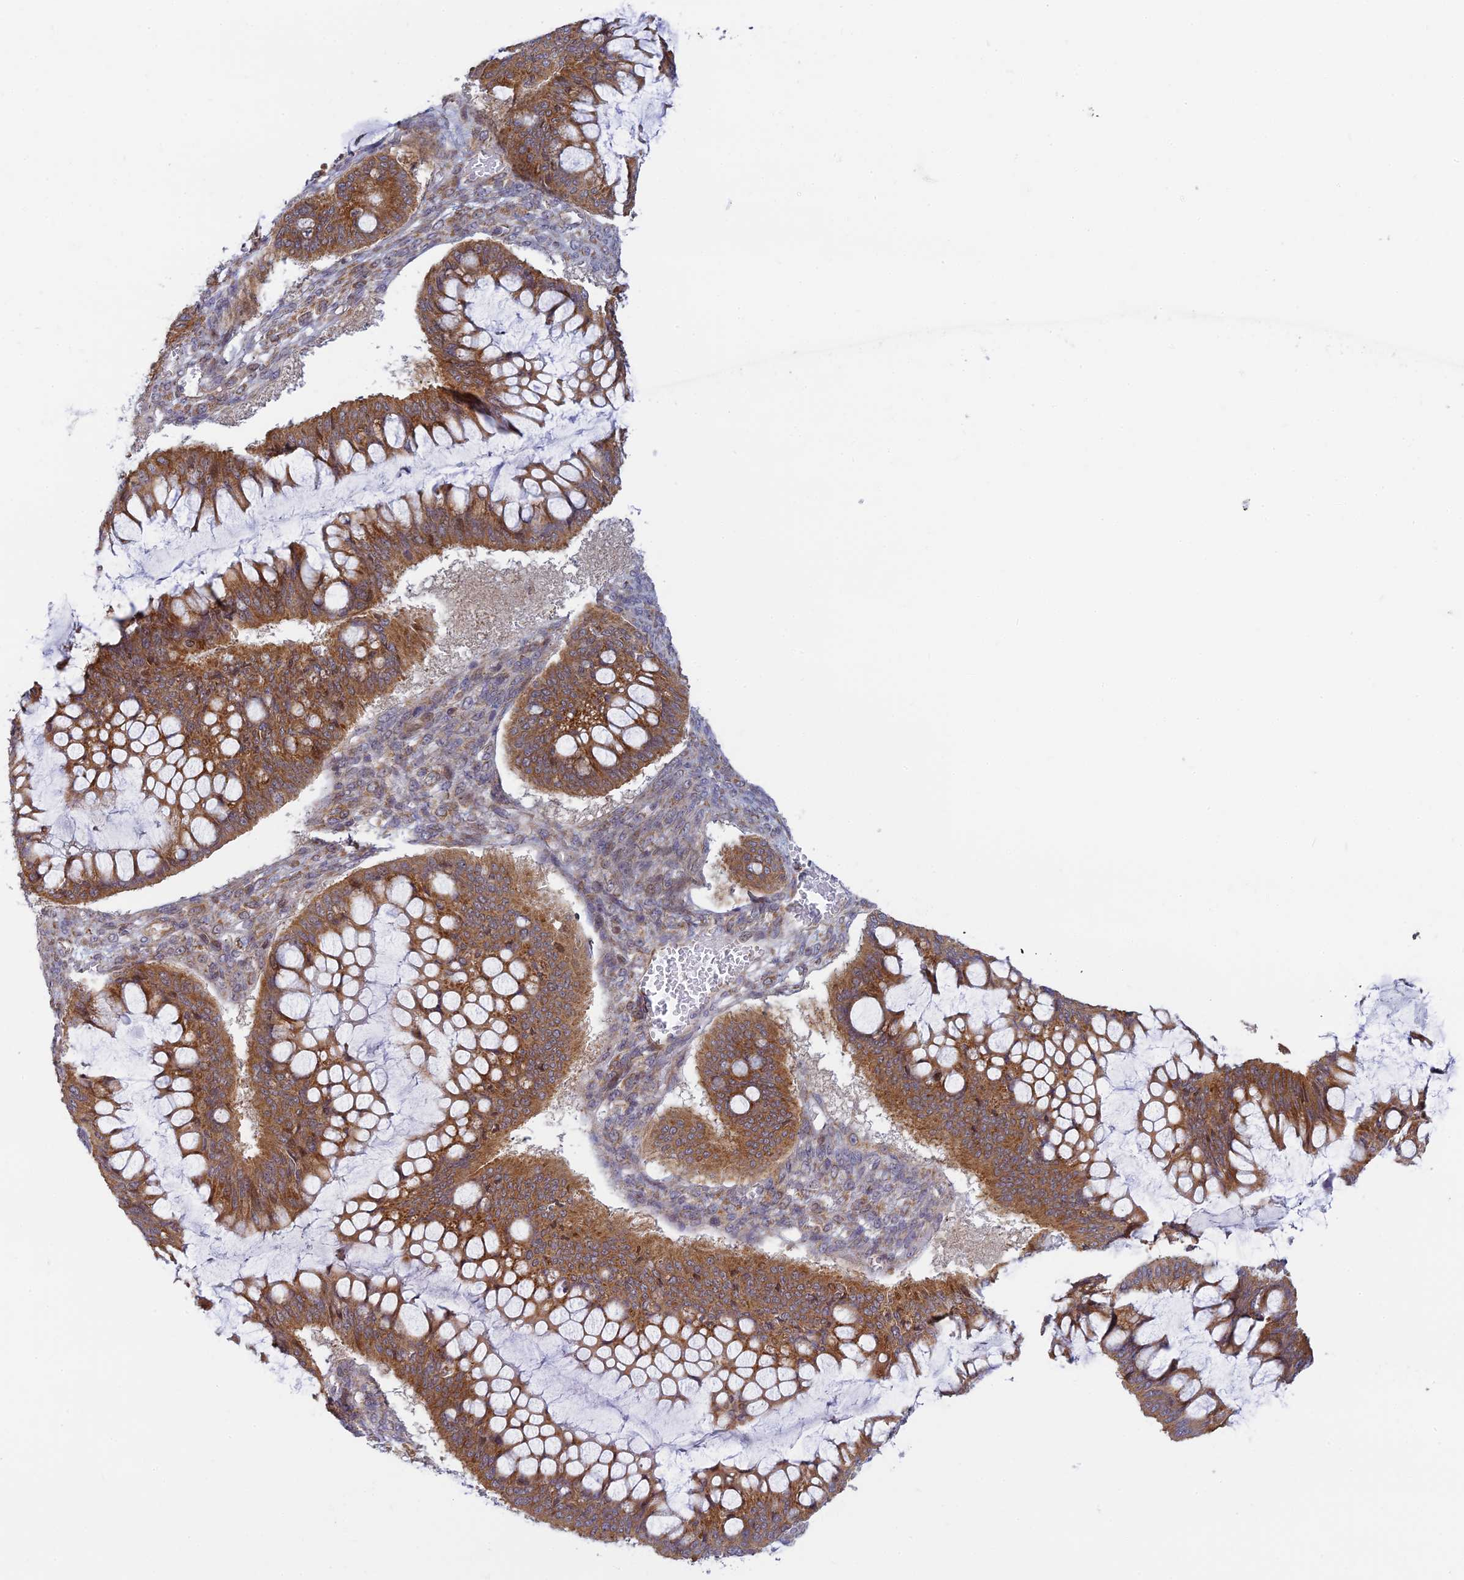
{"staining": {"intensity": "moderate", "quantity": ">75%", "location": "cytoplasmic/membranous"}, "tissue": "ovarian cancer", "cell_type": "Tumor cells", "image_type": "cancer", "snomed": [{"axis": "morphology", "description": "Cystadenocarcinoma, mucinous, NOS"}, {"axis": "topography", "description": "Ovary"}], "caption": "Brown immunohistochemical staining in human ovarian mucinous cystadenocarcinoma exhibits moderate cytoplasmic/membranous staining in about >75% of tumor cells.", "gene": "HOOK2", "patient": {"sex": "female", "age": 73}}